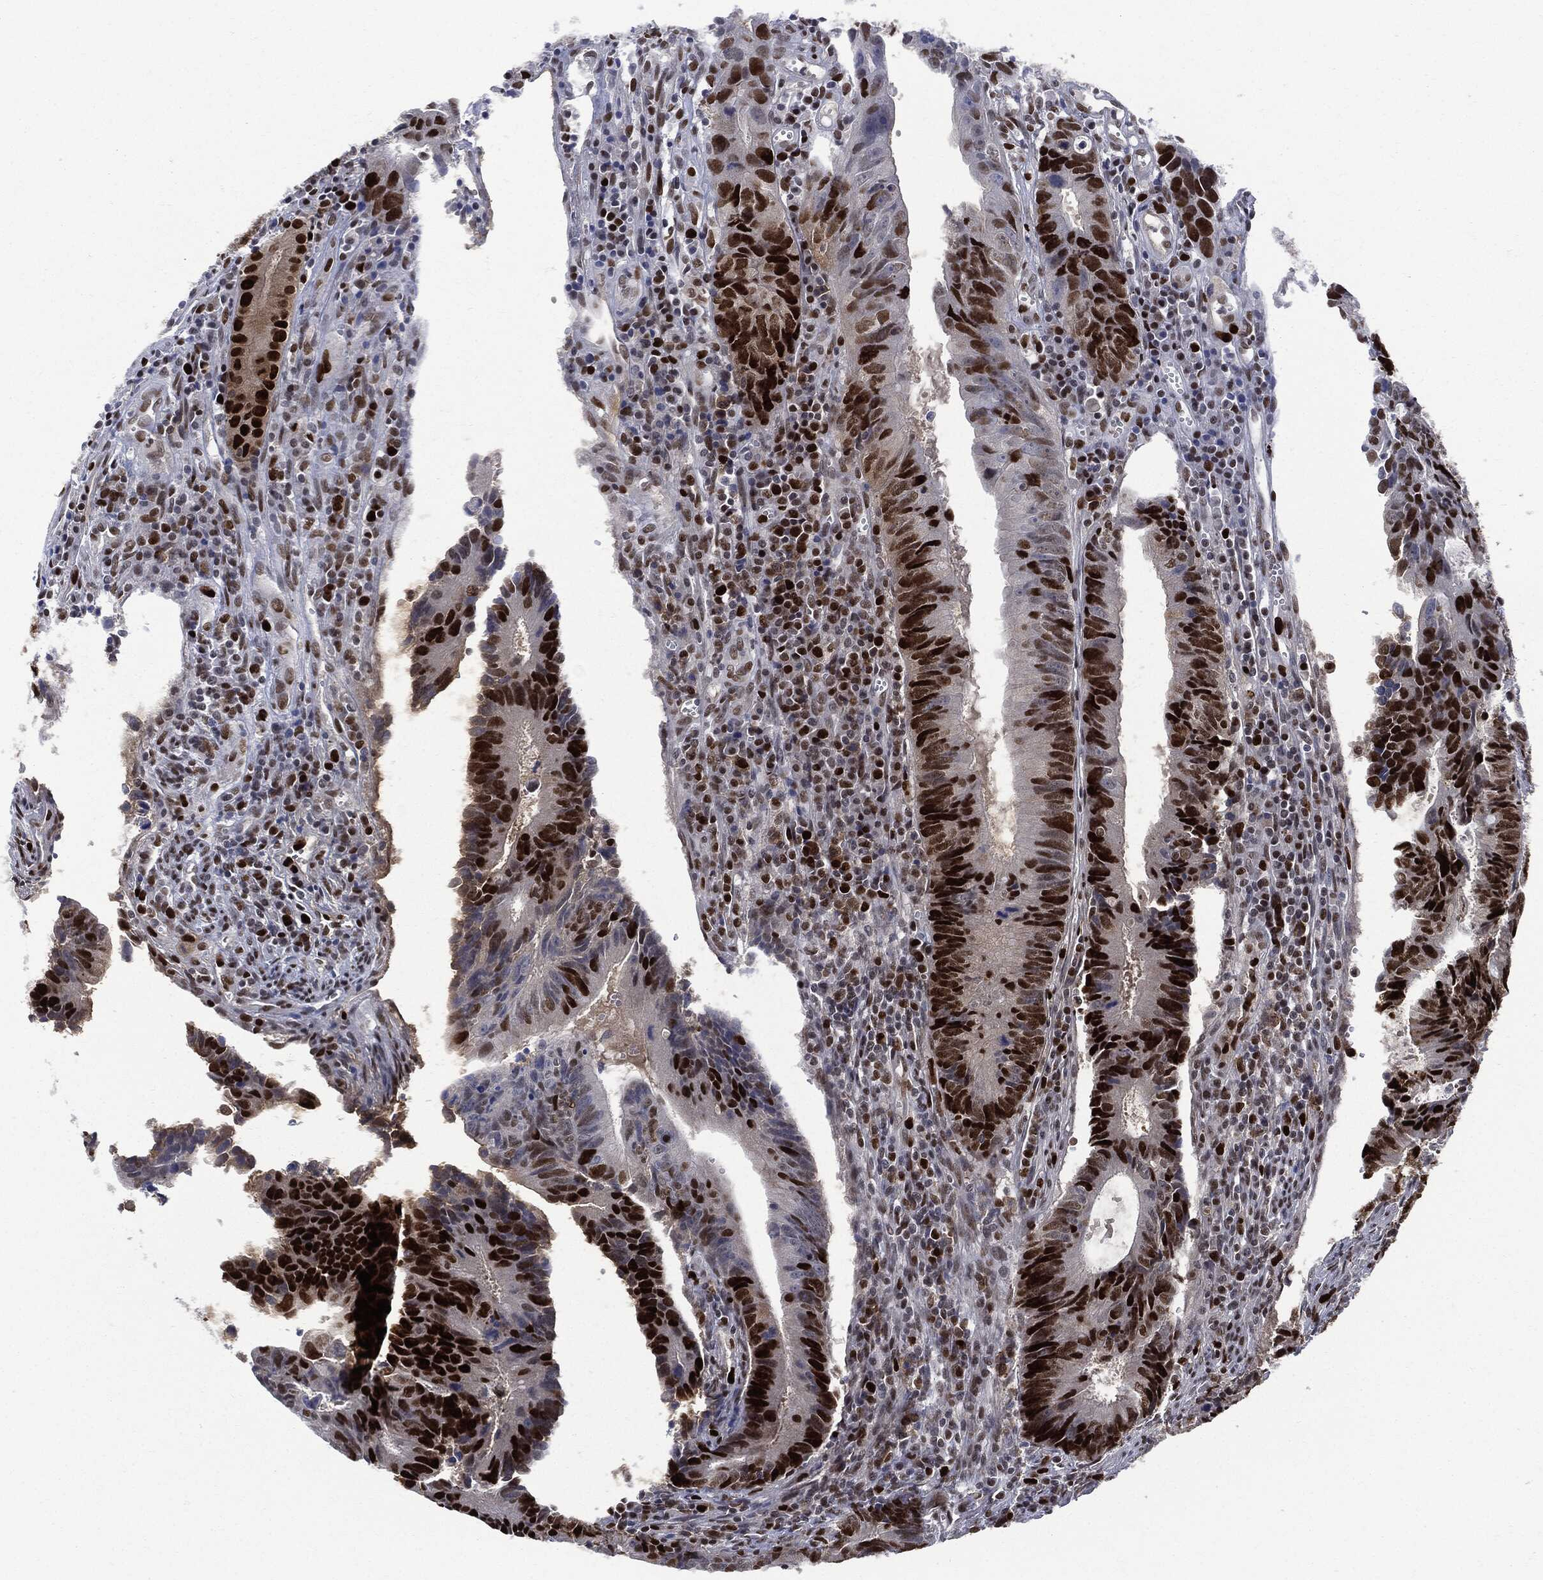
{"staining": {"intensity": "strong", "quantity": ">75%", "location": "nuclear"}, "tissue": "colorectal cancer", "cell_type": "Tumor cells", "image_type": "cancer", "snomed": [{"axis": "morphology", "description": "Adenocarcinoma, NOS"}, {"axis": "topography", "description": "Colon"}], "caption": "Colorectal adenocarcinoma stained with a protein marker exhibits strong staining in tumor cells.", "gene": "PCNA", "patient": {"sex": "female", "age": 87}}